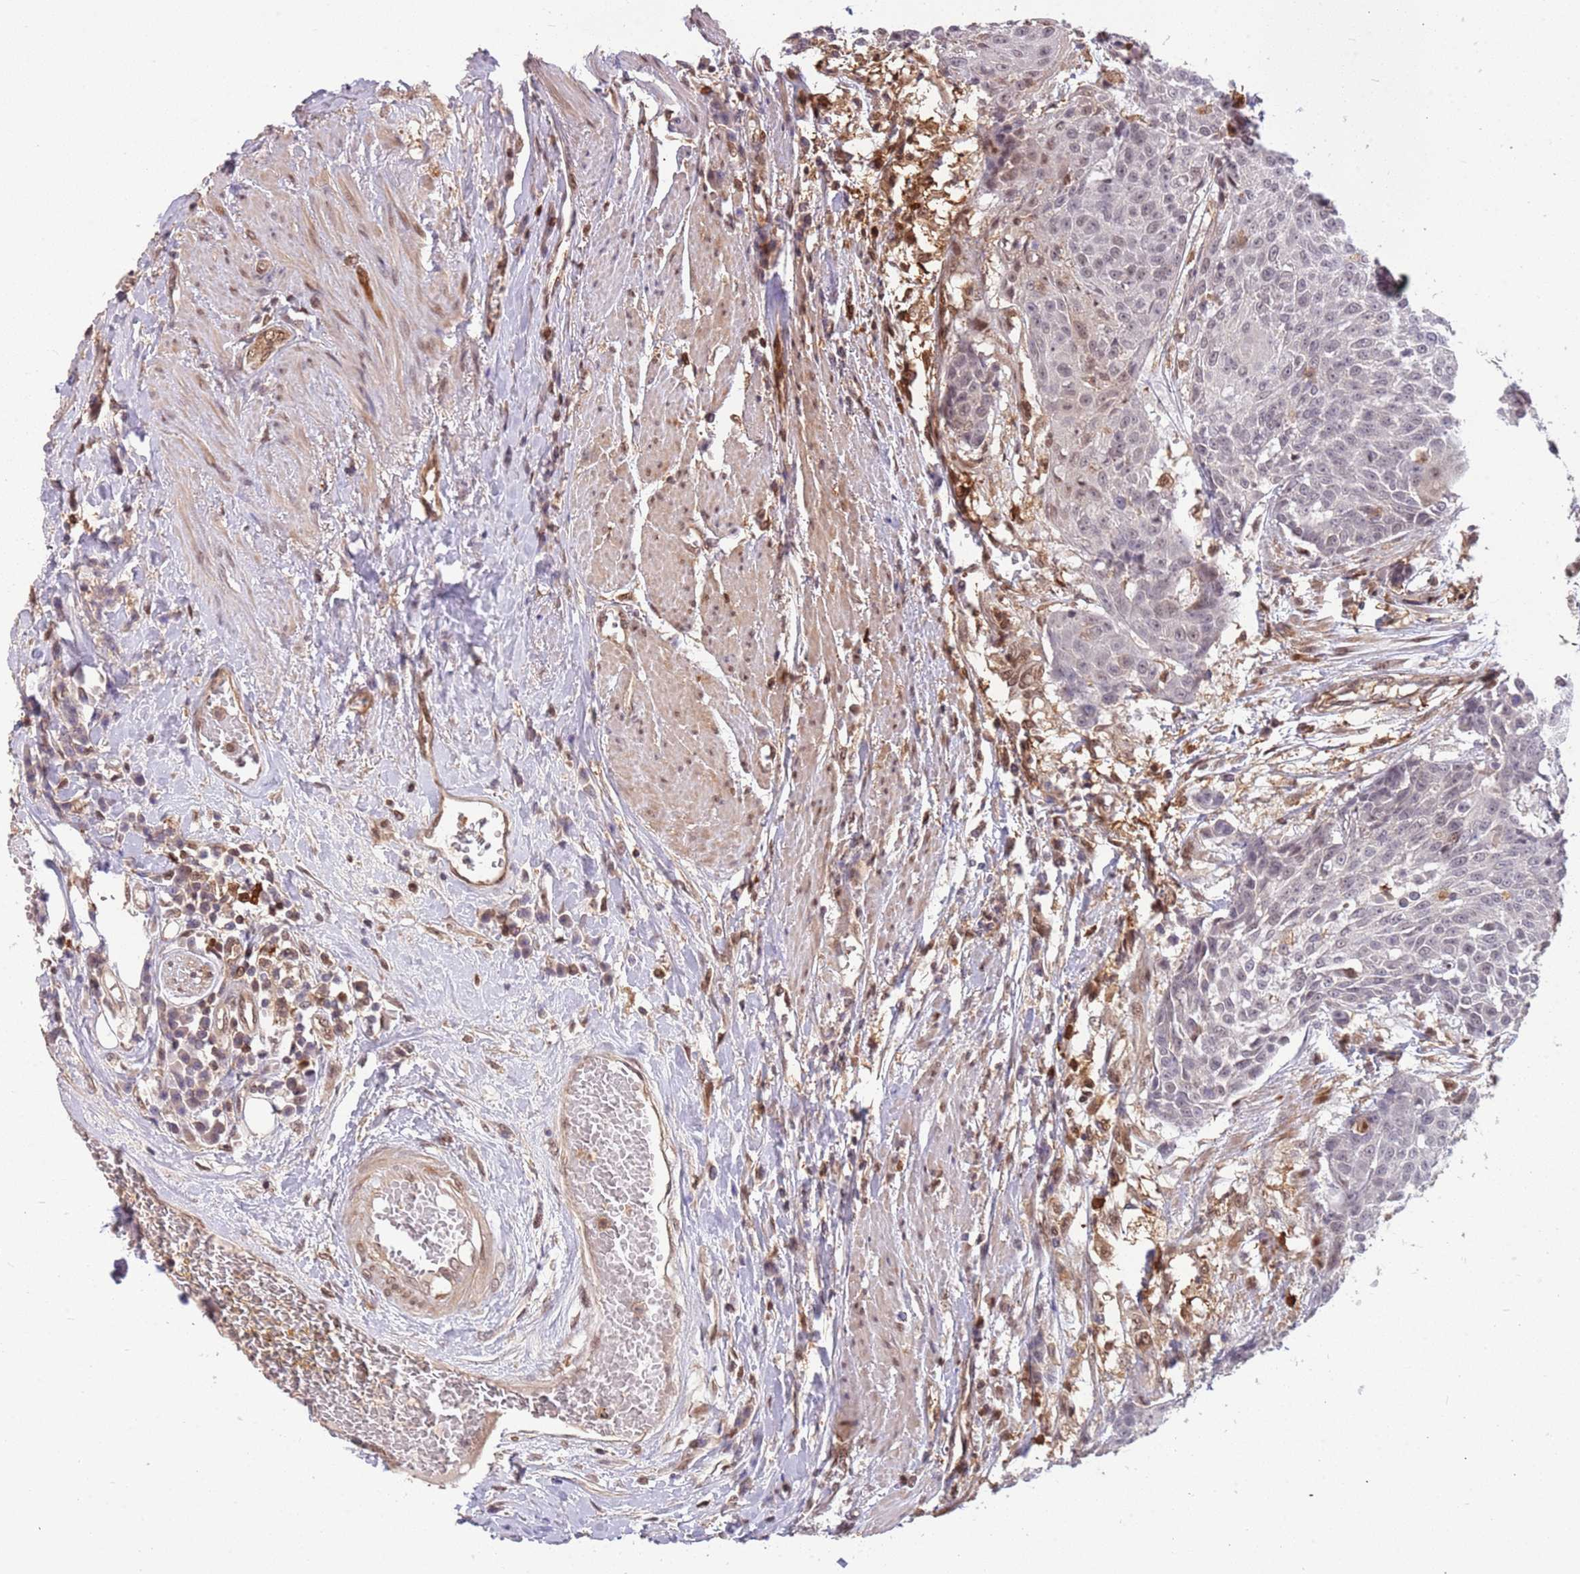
{"staining": {"intensity": "weak", "quantity": "25%-75%", "location": "nuclear"}, "tissue": "urothelial cancer", "cell_type": "Tumor cells", "image_type": "cancer", "snomed": [{"axis": "morphology", "description": "Urothelial carcinoma, High grade"}, {"axis": "topography", "description": "Urinary bladder"}], "caption": "The photomicrograph demonstrates immunohistochemical staining of urothelial carcinoma (high-grade). There is weak nuclear staining is appreciated in approximately 25%-75% of tumor cells. (Stains: DAB in brown, nuclei in blue, Microscopy: brightfield microscopy at high magnification).", "gene": "GBP2", "patient": {"sex": "female", "age": 63}}